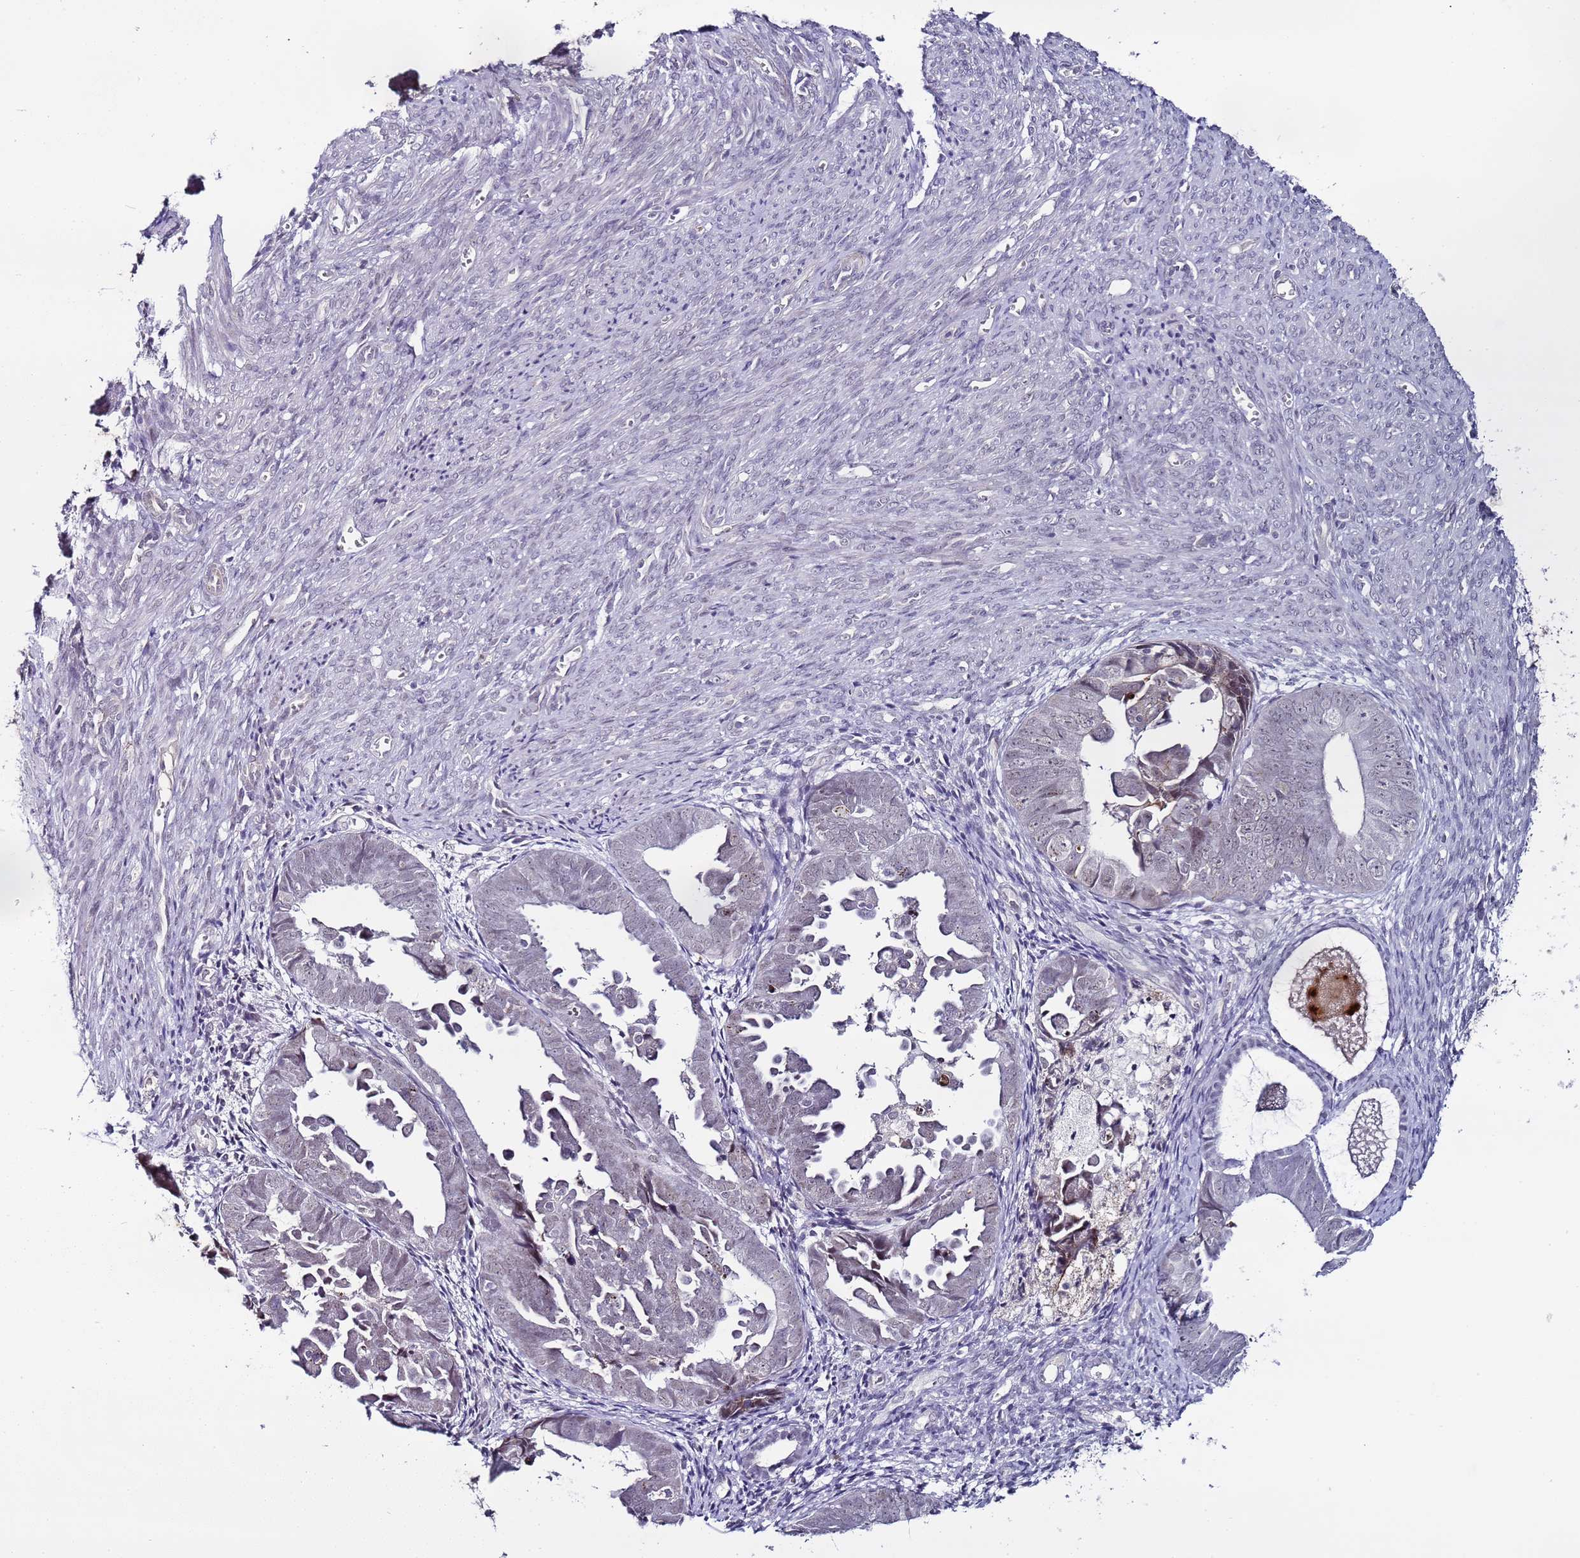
{"staining": {"intensity": "negative", "quantity": "none", "location": "none"}, "tissue": "endometrial cancer", "cell_type": "Tumor cells", "image_type": "cancer", "snomed": [{"axis": "morphology", "description": "Adenocarcinoma, NOS"}, {"axis": "topography", "description": "Endometrium"}], "caption": "Micrograph shows no protein positivity in tumor cells of endometrial adenocarcinoma tissue. (Brightfield microscopy of DAB immunohistochemistry (IHC) at high magnification).", "gene": "PSMA7", "patient": {"sex": "female", "age": 75}}